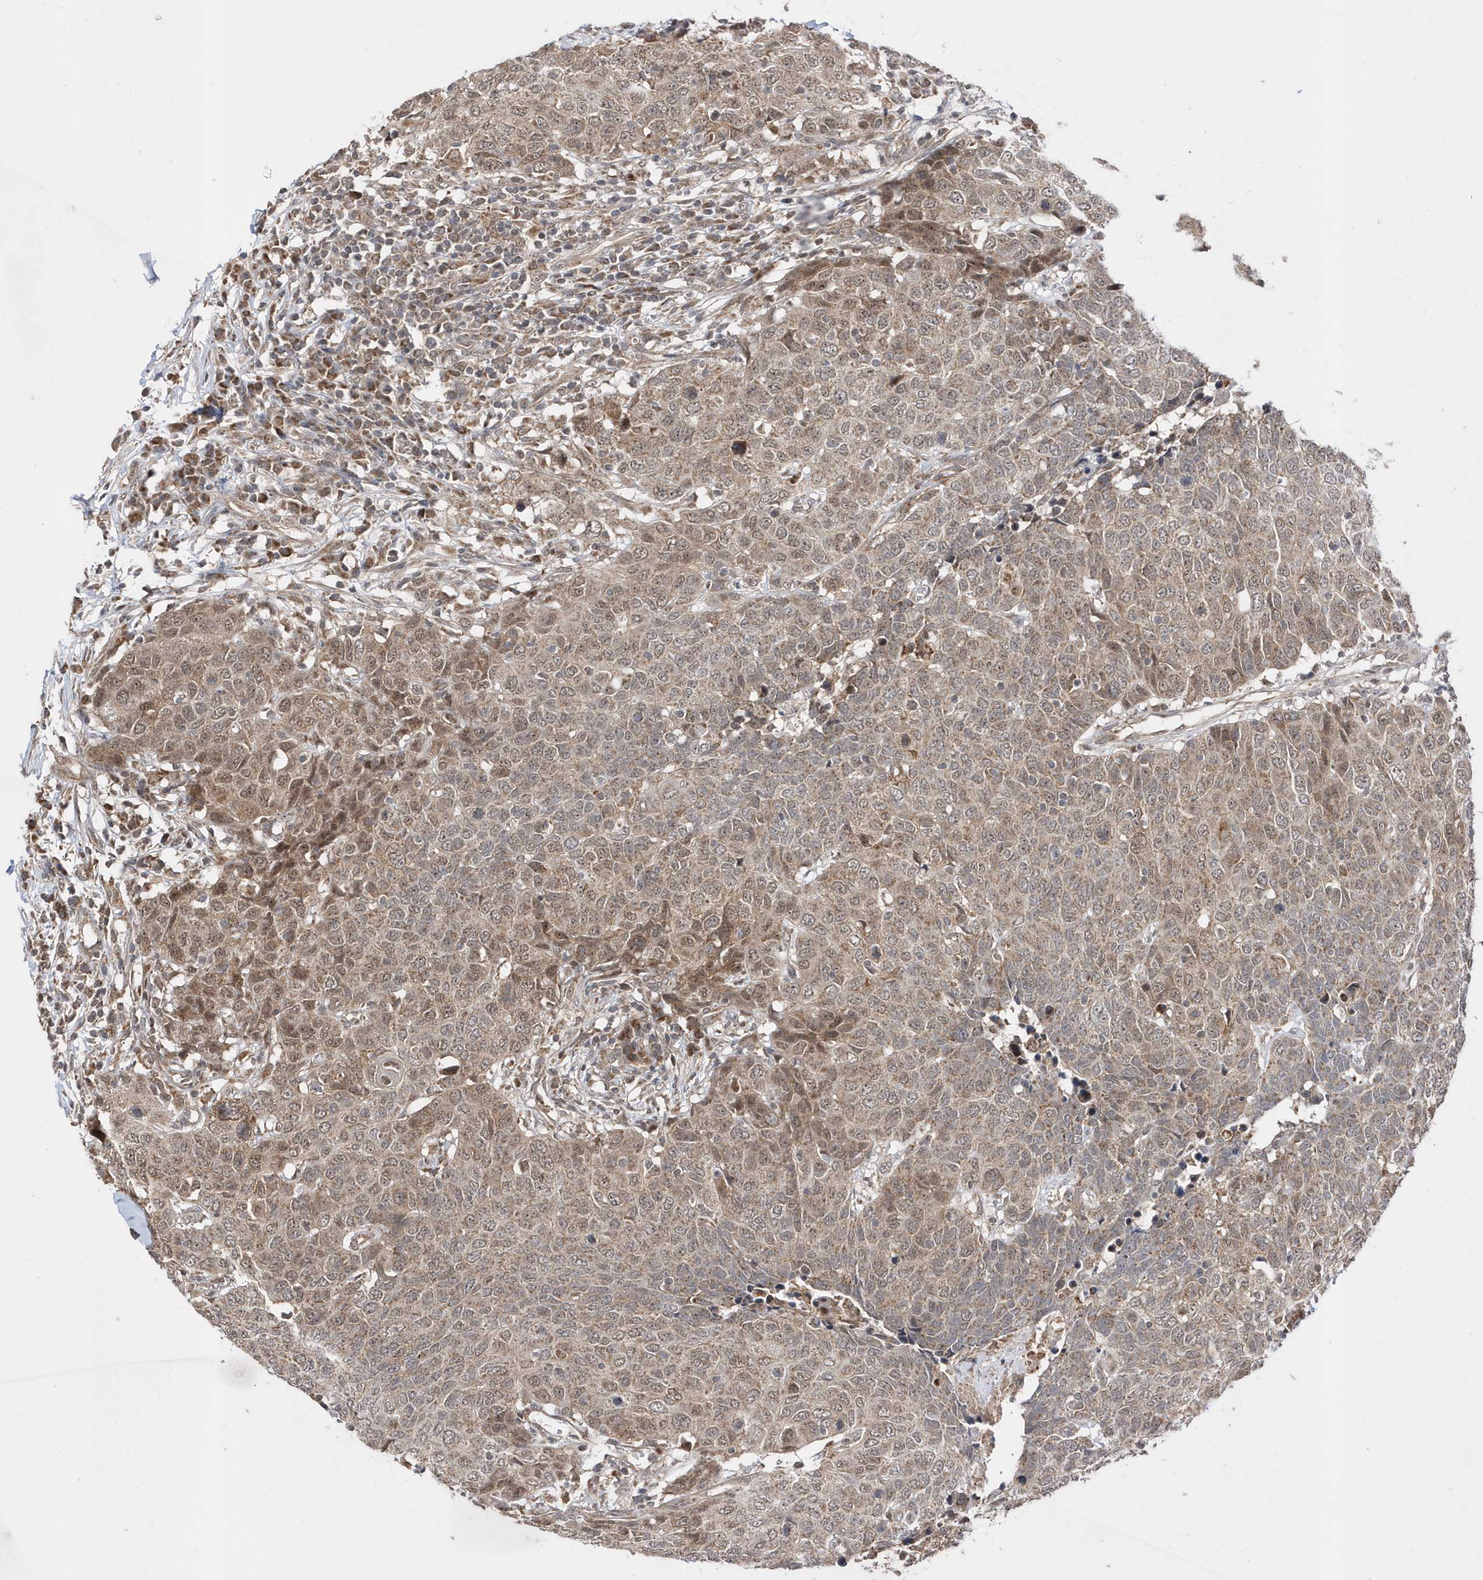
{"staining": {"intensity": "moderate", "quantity": ">75%", "location": "cytoplasmic/membranous,nuclear"}, "tissue": "head and neck cancer", "cell_type": "Tumor cells", "image_type": "cancer", "snomed": [{"axis": "morphology", "description": "Squamous cell carcinoma, NOS"}, {"axis": "topography", "description": "Head-Neck"}], "caption": "Protein positivity by IHC demonstrates moderate cytoplasmic/membranous and nuclear staining in about >75% of tumor cells in squamous cell carcinoma (head and neck).", "gene": "DALRD3", "patient": {"sex": "male", "age": 66}}